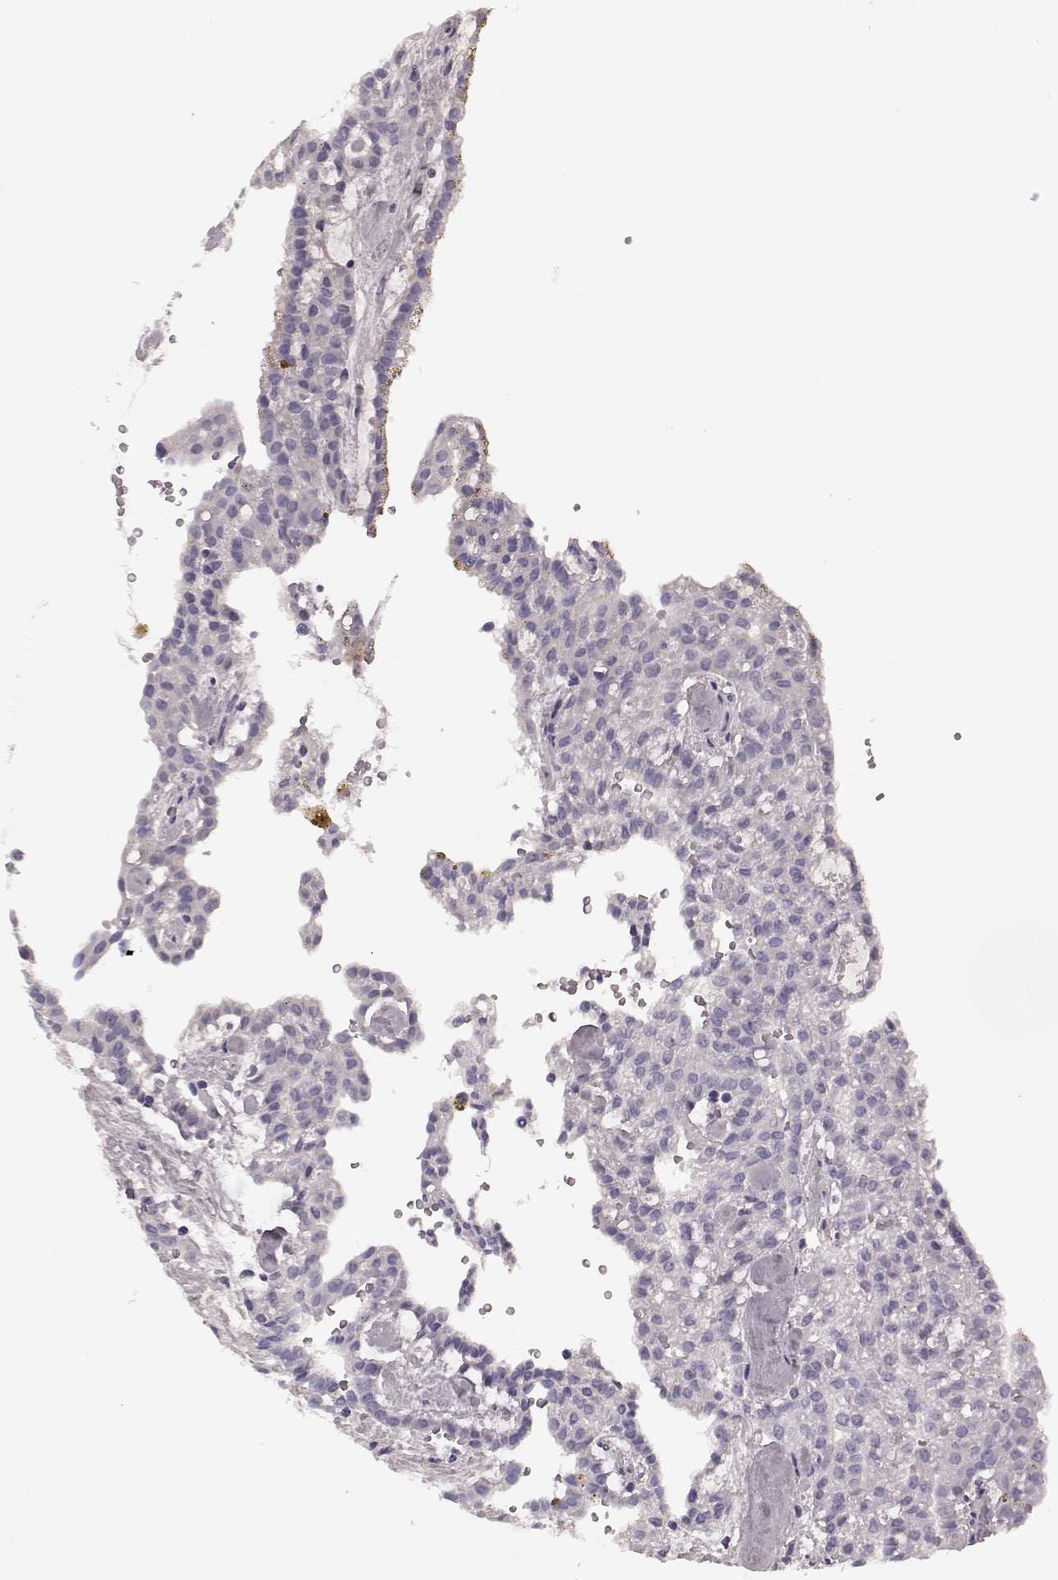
{"staining": {"intensity": "negative", "quantity": "none", "location": "none"}, "tissue": "renal cancer", "cell_type": "Tumor cells", "image_type": "cancer", "snomed": [{"axis": "morphology", "description": "Adenocarcinoma, NOS"}, {"axis": "topography", "description": "Kidney"}], "caption": "IHC histopathology image of neoplastic tissue: human renal cancer (adenocarcinoma) stained with DAB (3,3'-diaminobenzidine) shows no significant protein positivity in tumor cells.", "gene": "NRL", "patient": {"sex": "male", "age": 63}}